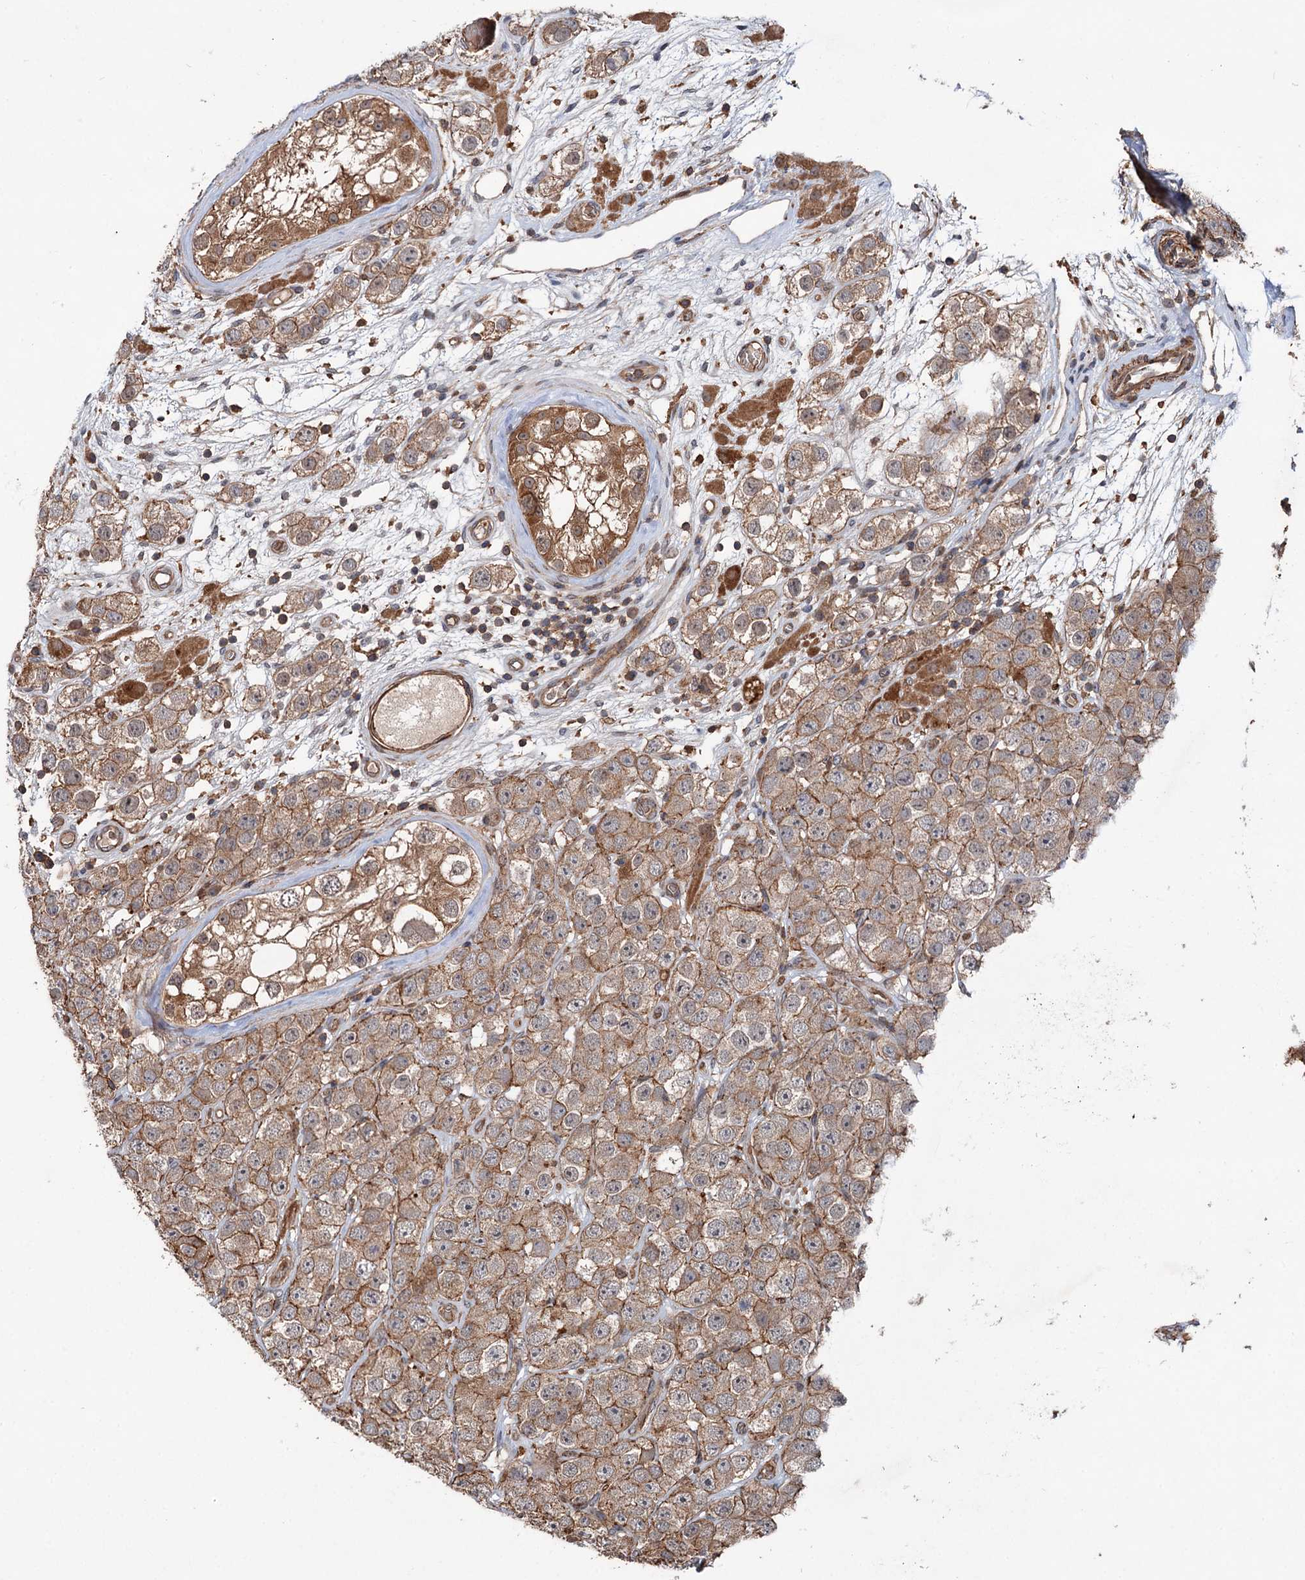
{"staining": {"intensity": "moderate", "quantity": ">75%", "location": "cytoplasmic/membranous"}, "tissue": "testis cancer", "cell_type": "Tumor cells", "image_type": "cancer", "snomed": [{"axis": "morphology", "description": "Seminoma, NOS"}, {"axis": "topography", "description": "Testis"}], "caption": "Testis cancer stained for a protein (brown) displays moderate cytoplasmic/membranous positive expression in about >75% of tumor cells.", "gene": "GRIP1", "patient": {"sex": "male", "age": 28}}